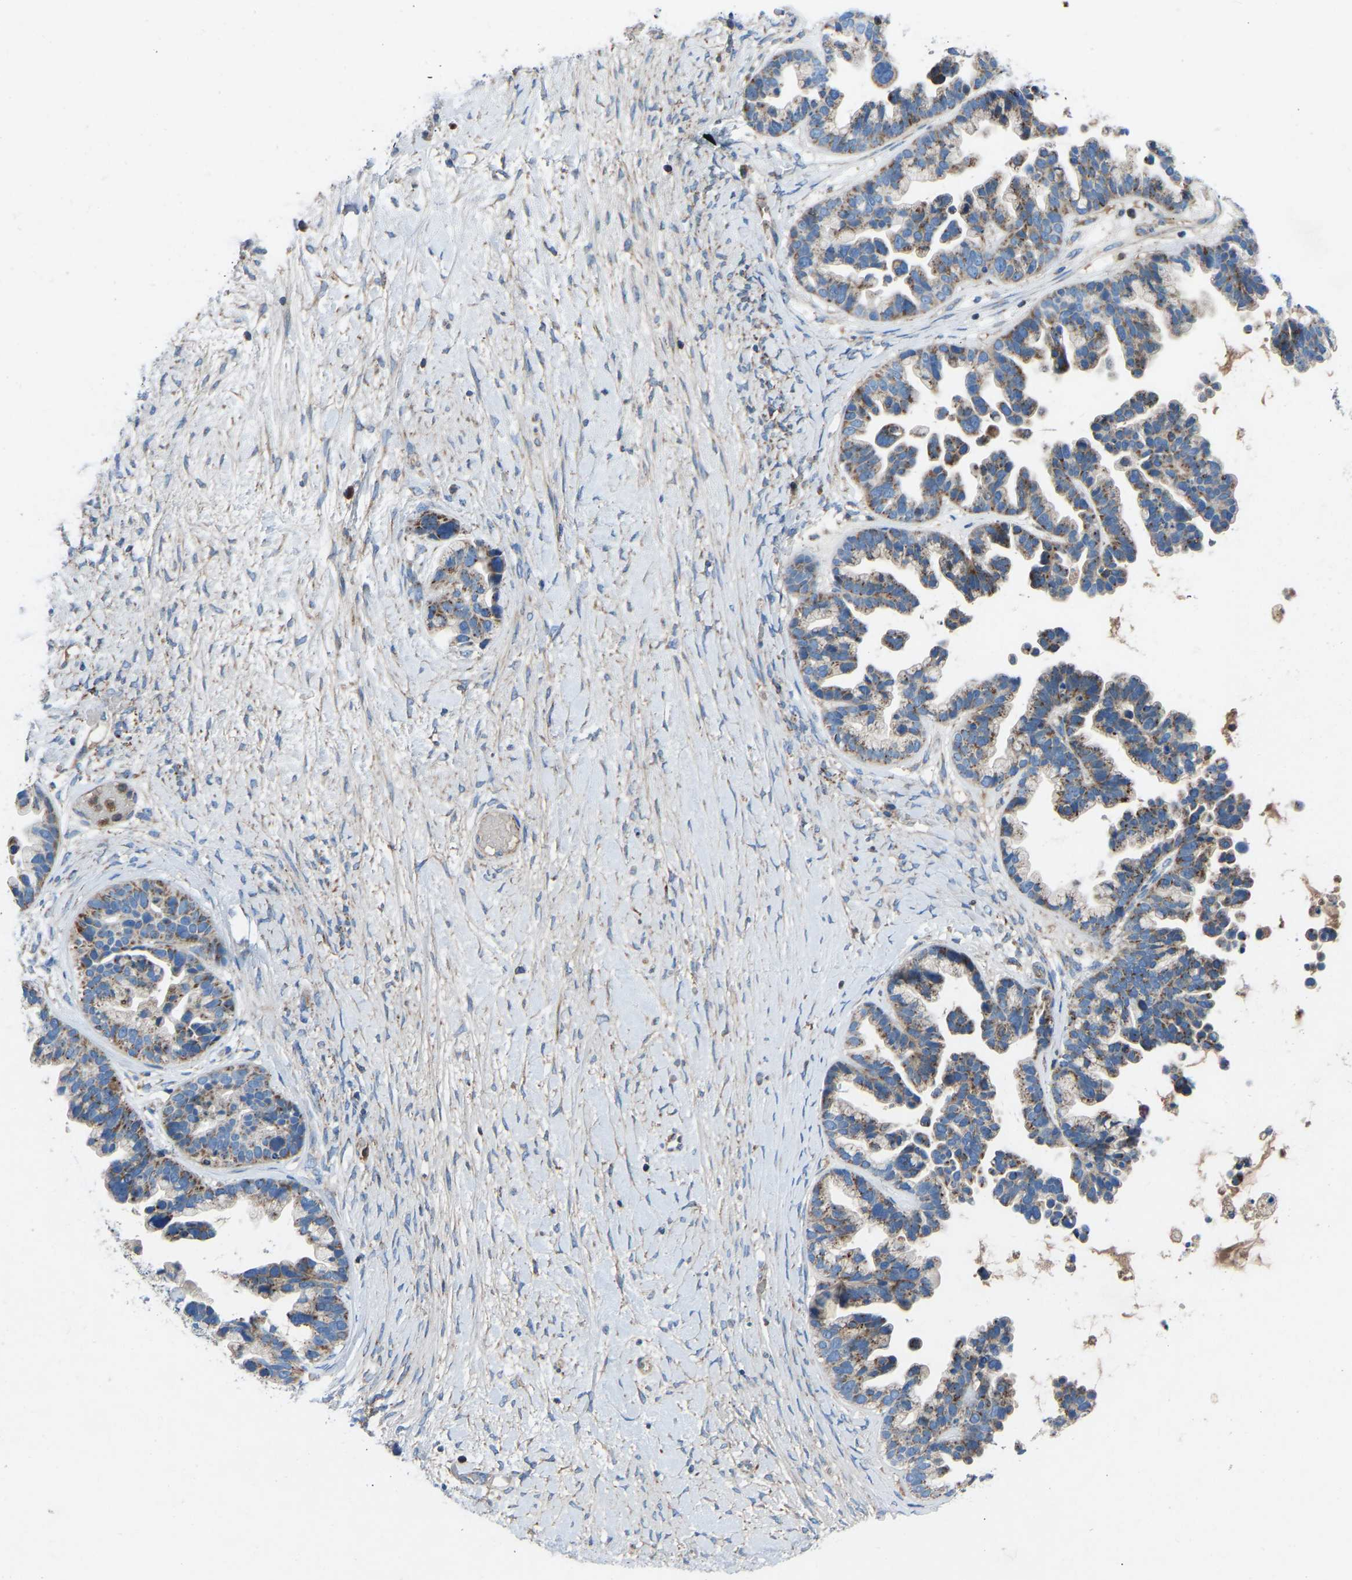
{"staining": {"intensity": "moderate", "quantity": "25%-75%", "location": "cytoplasmic/membranous"}, "tissue": "ovarian cancer", "cell_type": "Tumor cells", "image_type": "cancer", "snomed": [{"axis": "morphology", "description": "Cystadenocarcinoma, serous, NOS"}, {"axis": "topography", "description": "Ovary"}], "caption": "Tumor cells demonstrate medium levels of moderate cytoplasmic/membranous expression in about 25%-75% of cells in ovarian cancer (serous cystadenocarcinoma).", "gene": "GRK6", "patient": {"sex": "female", "age": 56}}